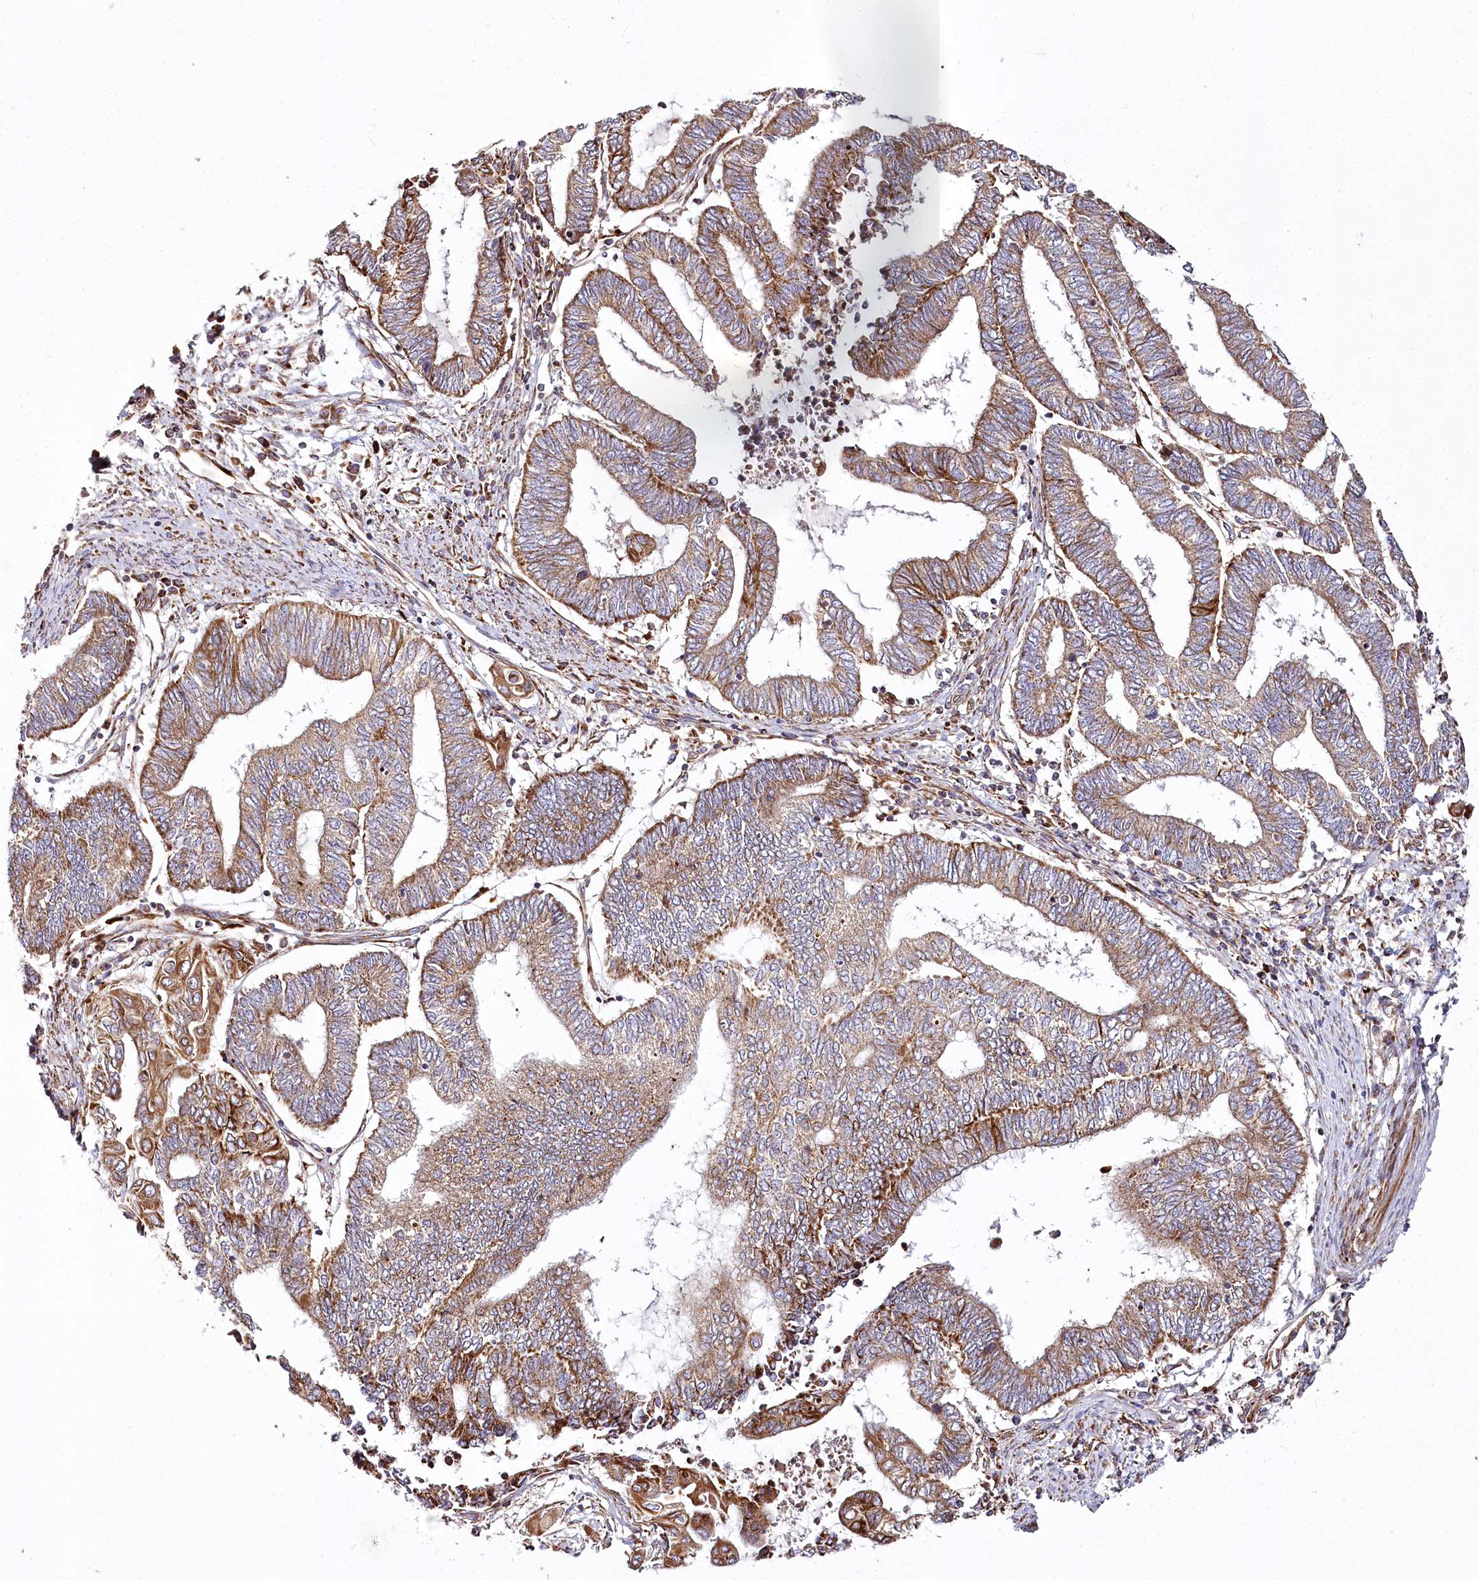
{"staining": {"intensity": "moderate", "quantity": ">75%", "location": "cytoplasmic/membranous"}, "tissue": "endometrial cancer", "cell_type": "Tumor cells", "image_type": "cancer", "snomed": [{"axis": "morphology", "description": "Adenocarcinoma, NOS"}, {"axis": "topography", "description": "Uterus"}, {"axis": "topography", "description": "Endometrium"}], "caption": "Moderate cytoplasmic/membranous positivity for a protein is present in about >75% of tumor cells of endometrial cancer (adenocarcinoma) using immunohistochemistry.", "gene": "THUMPD3", "patient": {"sex": "female", "age": 70}}